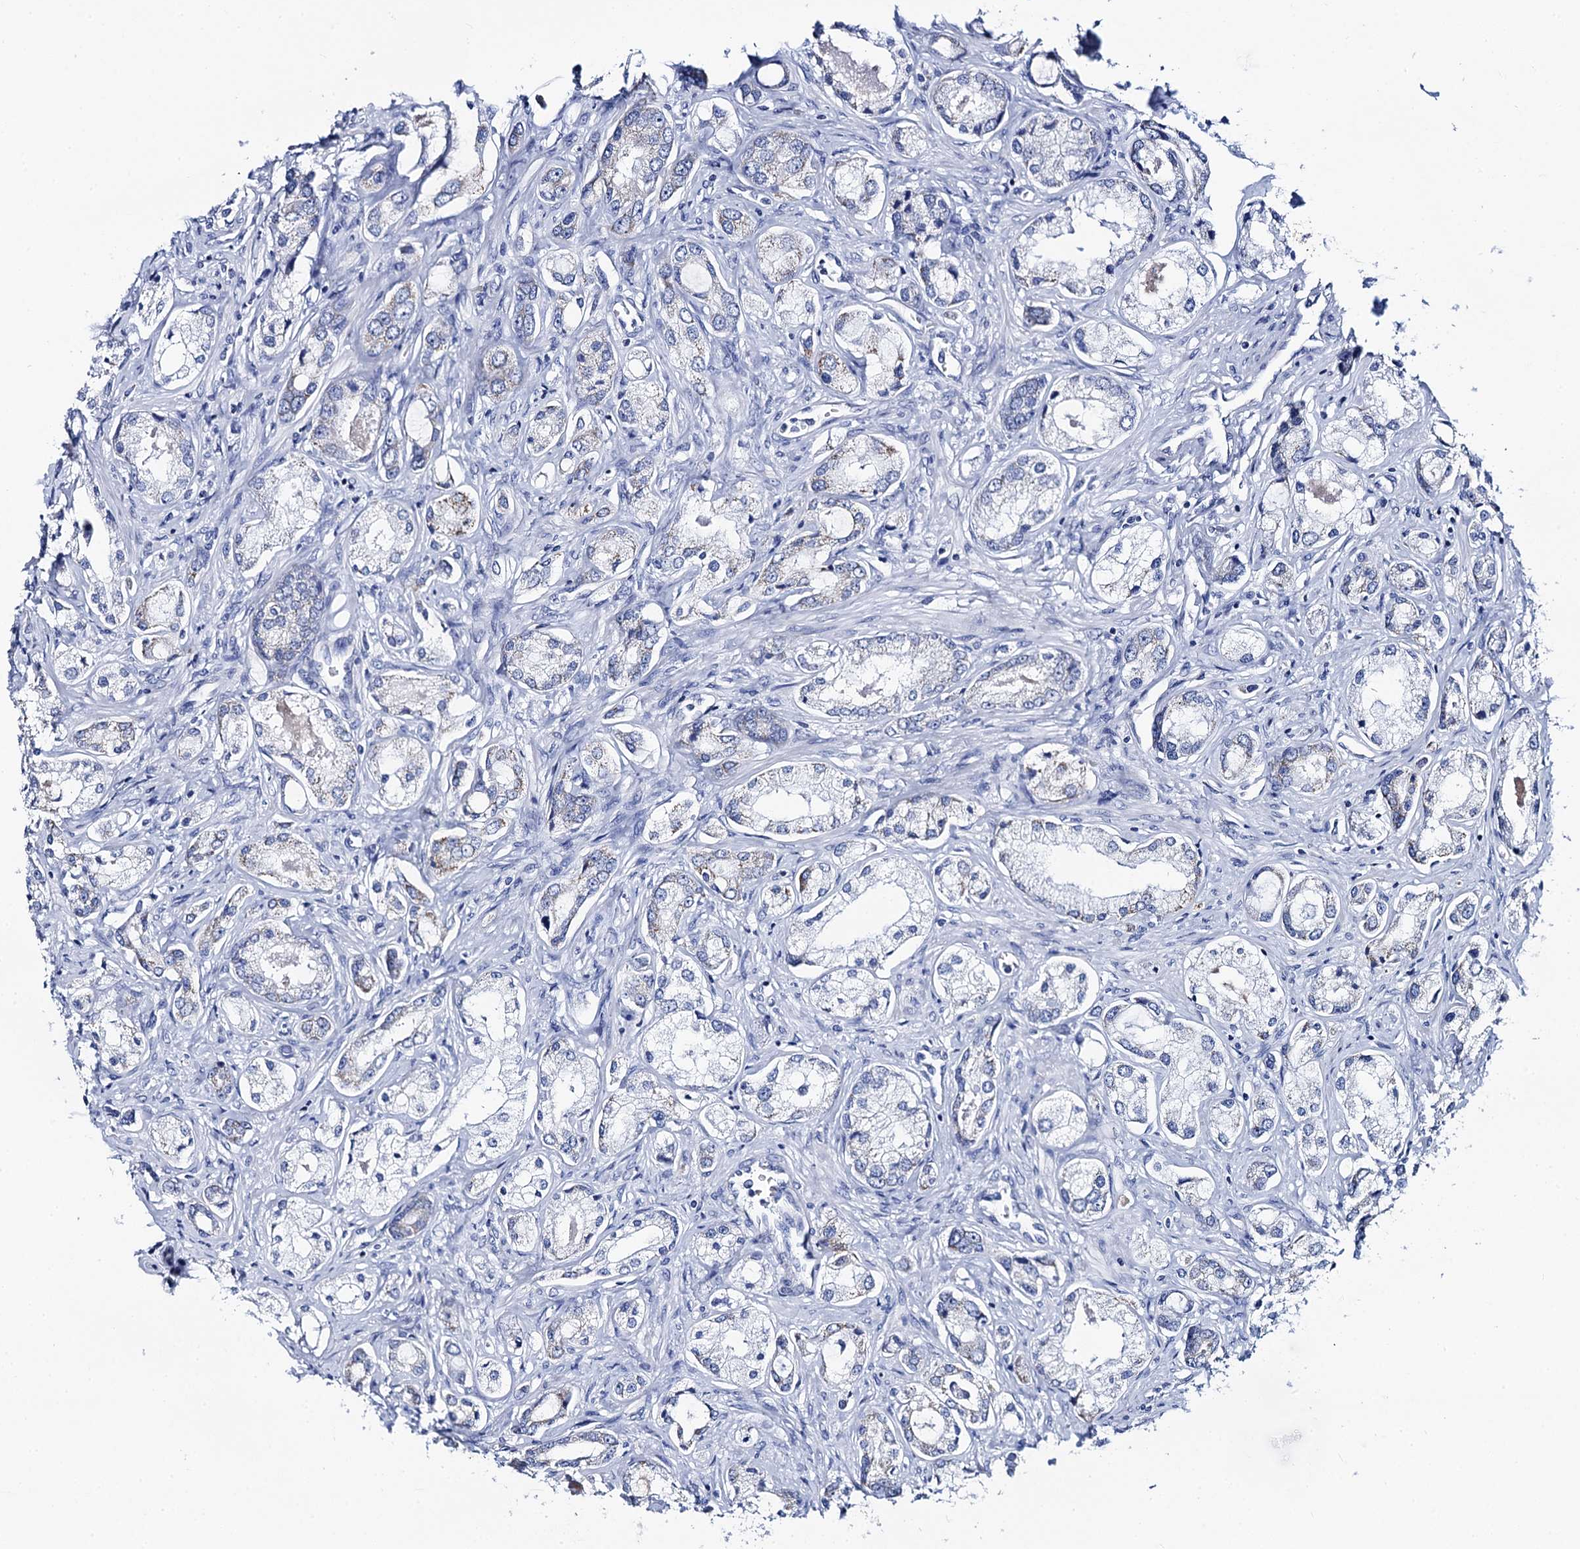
{"staining": {"intensity": "weak", "quantity": "<25%", "location": "cytoplasmic/membranous"}, "tissue": "prostate cancer", "cell_type": "Tumor cells", "image_type": "cancer", "snomed": [{"axis": "morphology", "description": "Adenocarcinoma, Low grade"}, {"axis": "topography", "description": "Prostate"}], "caption": "Immunohistochemistry micrograph of neoplastic tissue: prostate cancer (adenocarcinoma (low-grade)) stained with DAB (3,3'-diaminobenzidine) displays no significant protein staining in tumor cells. (Brightfield microscopy of DAB IHC at high magnification).", "gene": "ACADSB", "patient": {"sex": "male", "age": 68}}